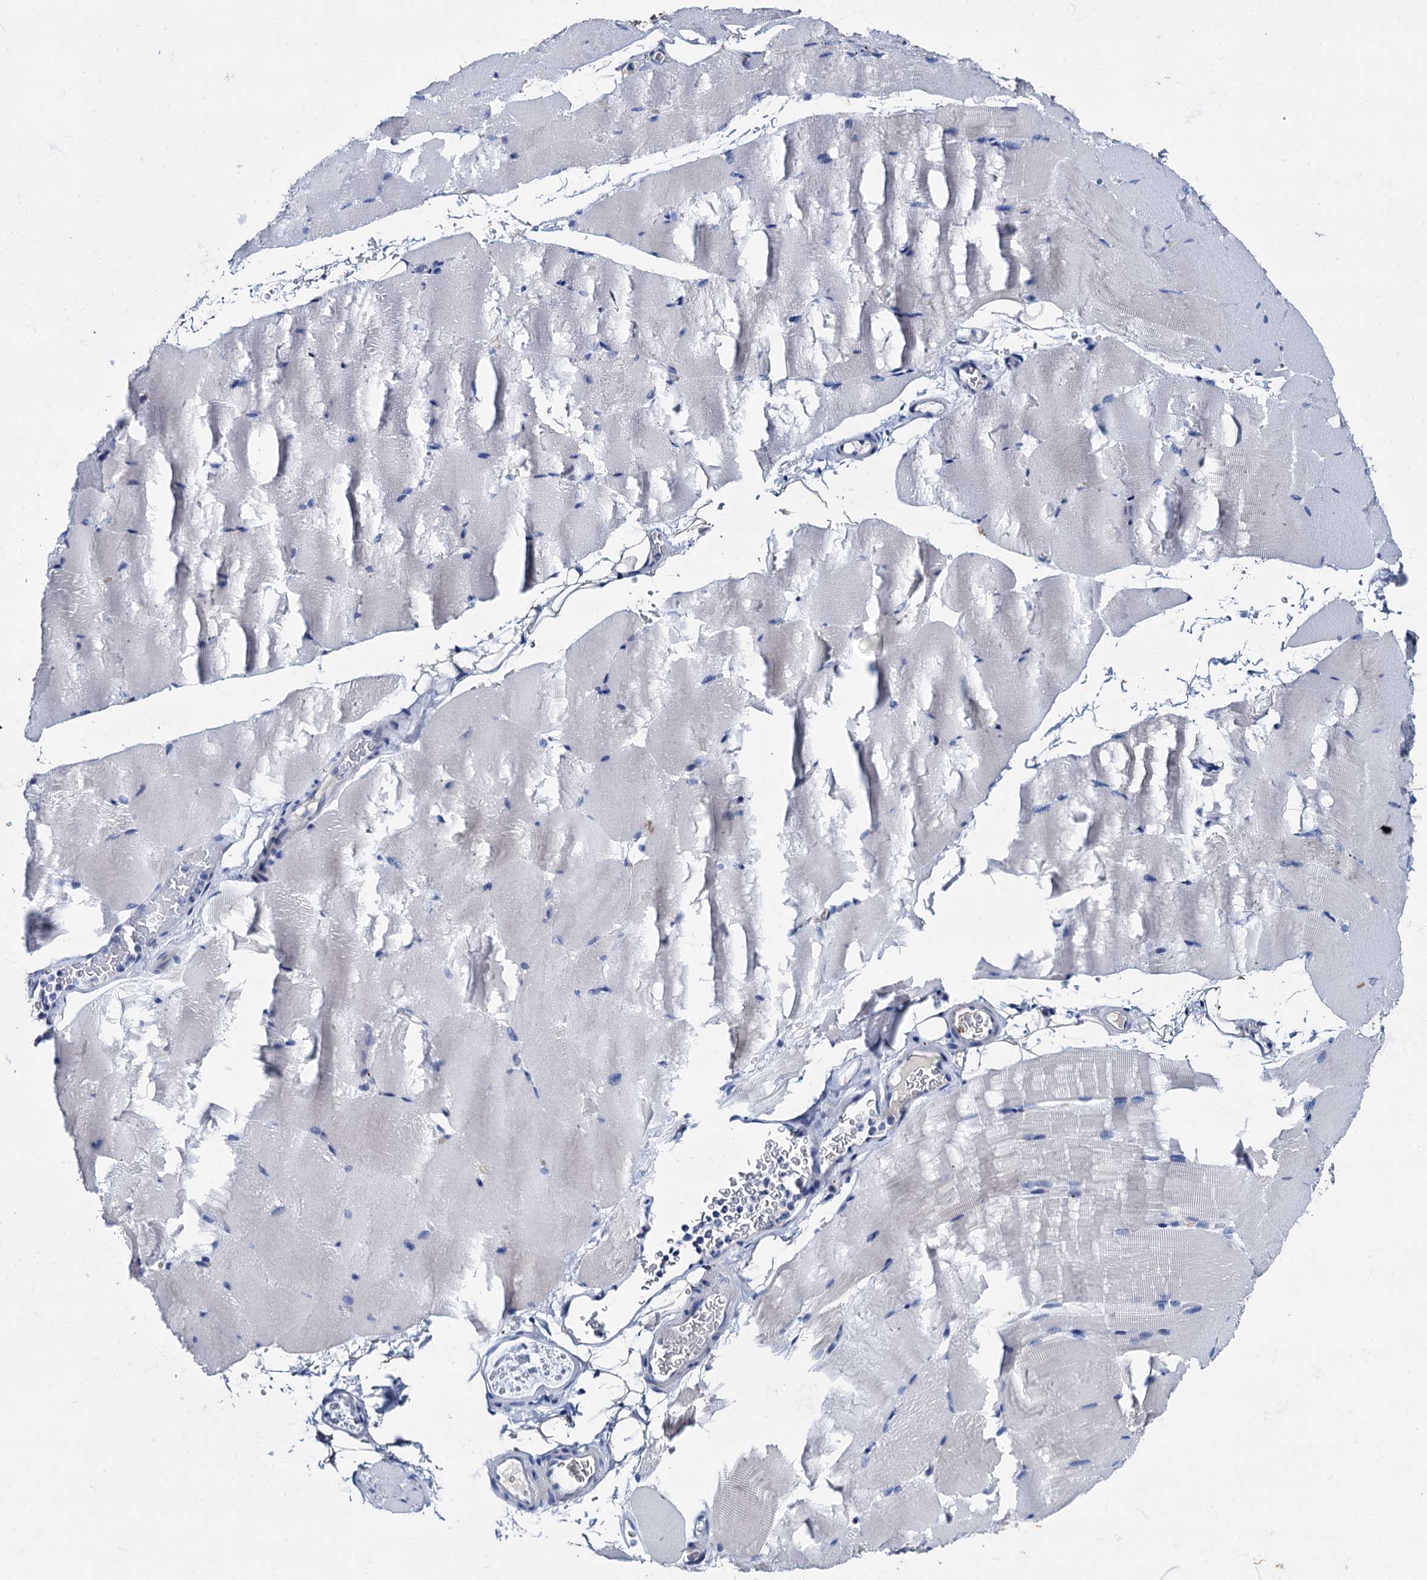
{"staining": {"intensity": "negative", "quantity": "none", "location": "none"}, "tissue": "skeletal muscle", "cell_type": "Myocytes", "image_type": "normal", "snomed": [{"axis": "morphology", "description": "Normal tissue, NOS"}, {"axis": "topography", "description": "Skeletal muscle"}, {"axis": "topography", "description": "Parathyroid gland"}], "caption": "This photomicrograph is of unremarkable skeletal muscle stained with IHC to label a protein in brown with the nuclei are counter-stained blue. There is no positivity in myocytes.", "gene": "TMEM72", "patient": {"sex": "female", "age": 37}}